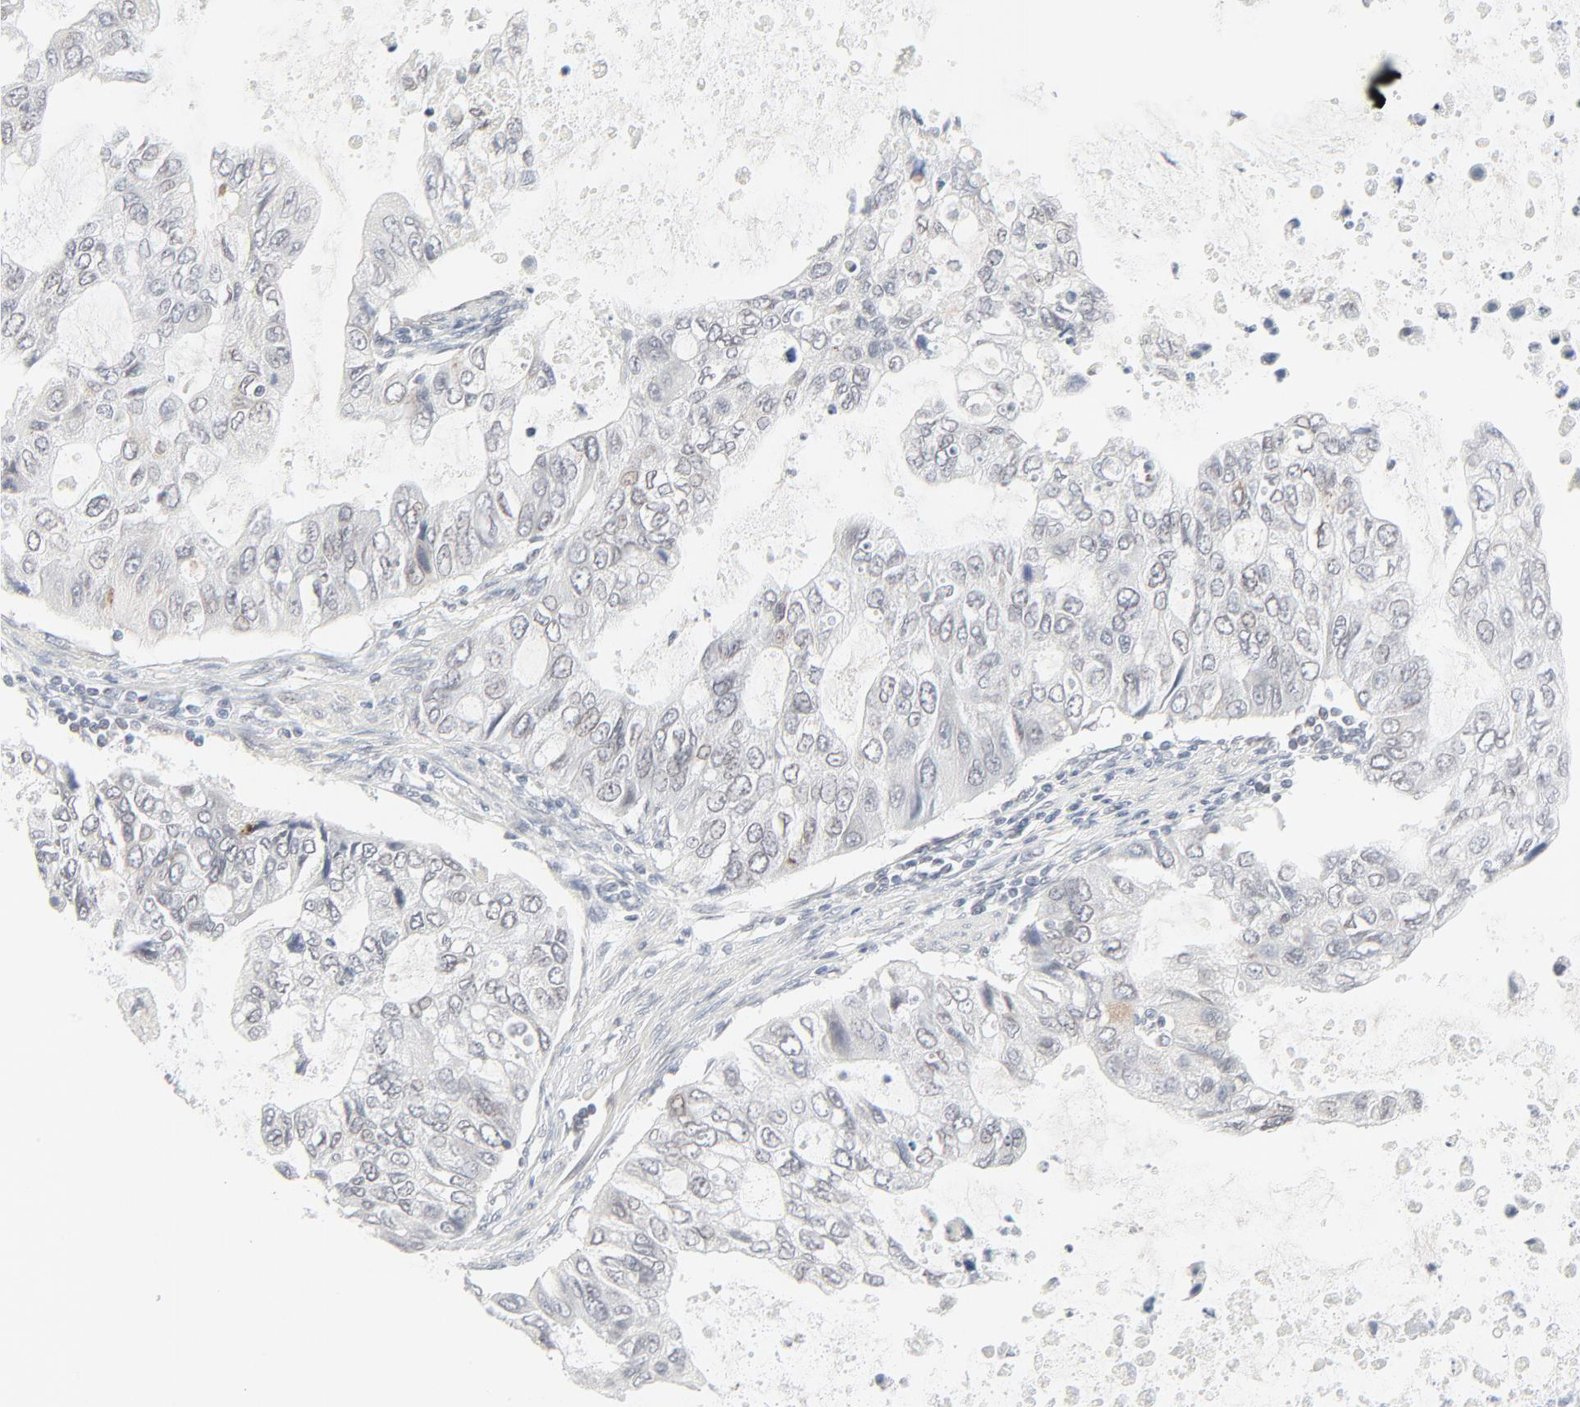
{"staining": {"intensity": "weak", "quantity": "<25%", "location": "cytoplasmic/membranous,nuclear"}, "tissue": "stomach cancer", "cell_type": "Tumor cells", "image_type": "cancer", "snomed": [{"axis": "morphology", "description": "Adenocarcinoma, NOS"}, {"axis": "topography", "description": "Stomach, upper"}], "caption": "The histopathology image displays no staining of tumor cells in adenocarcinoma (stomach).", "gene": "MAD1L1", "patient": {"sex": "female", "age": 52}}